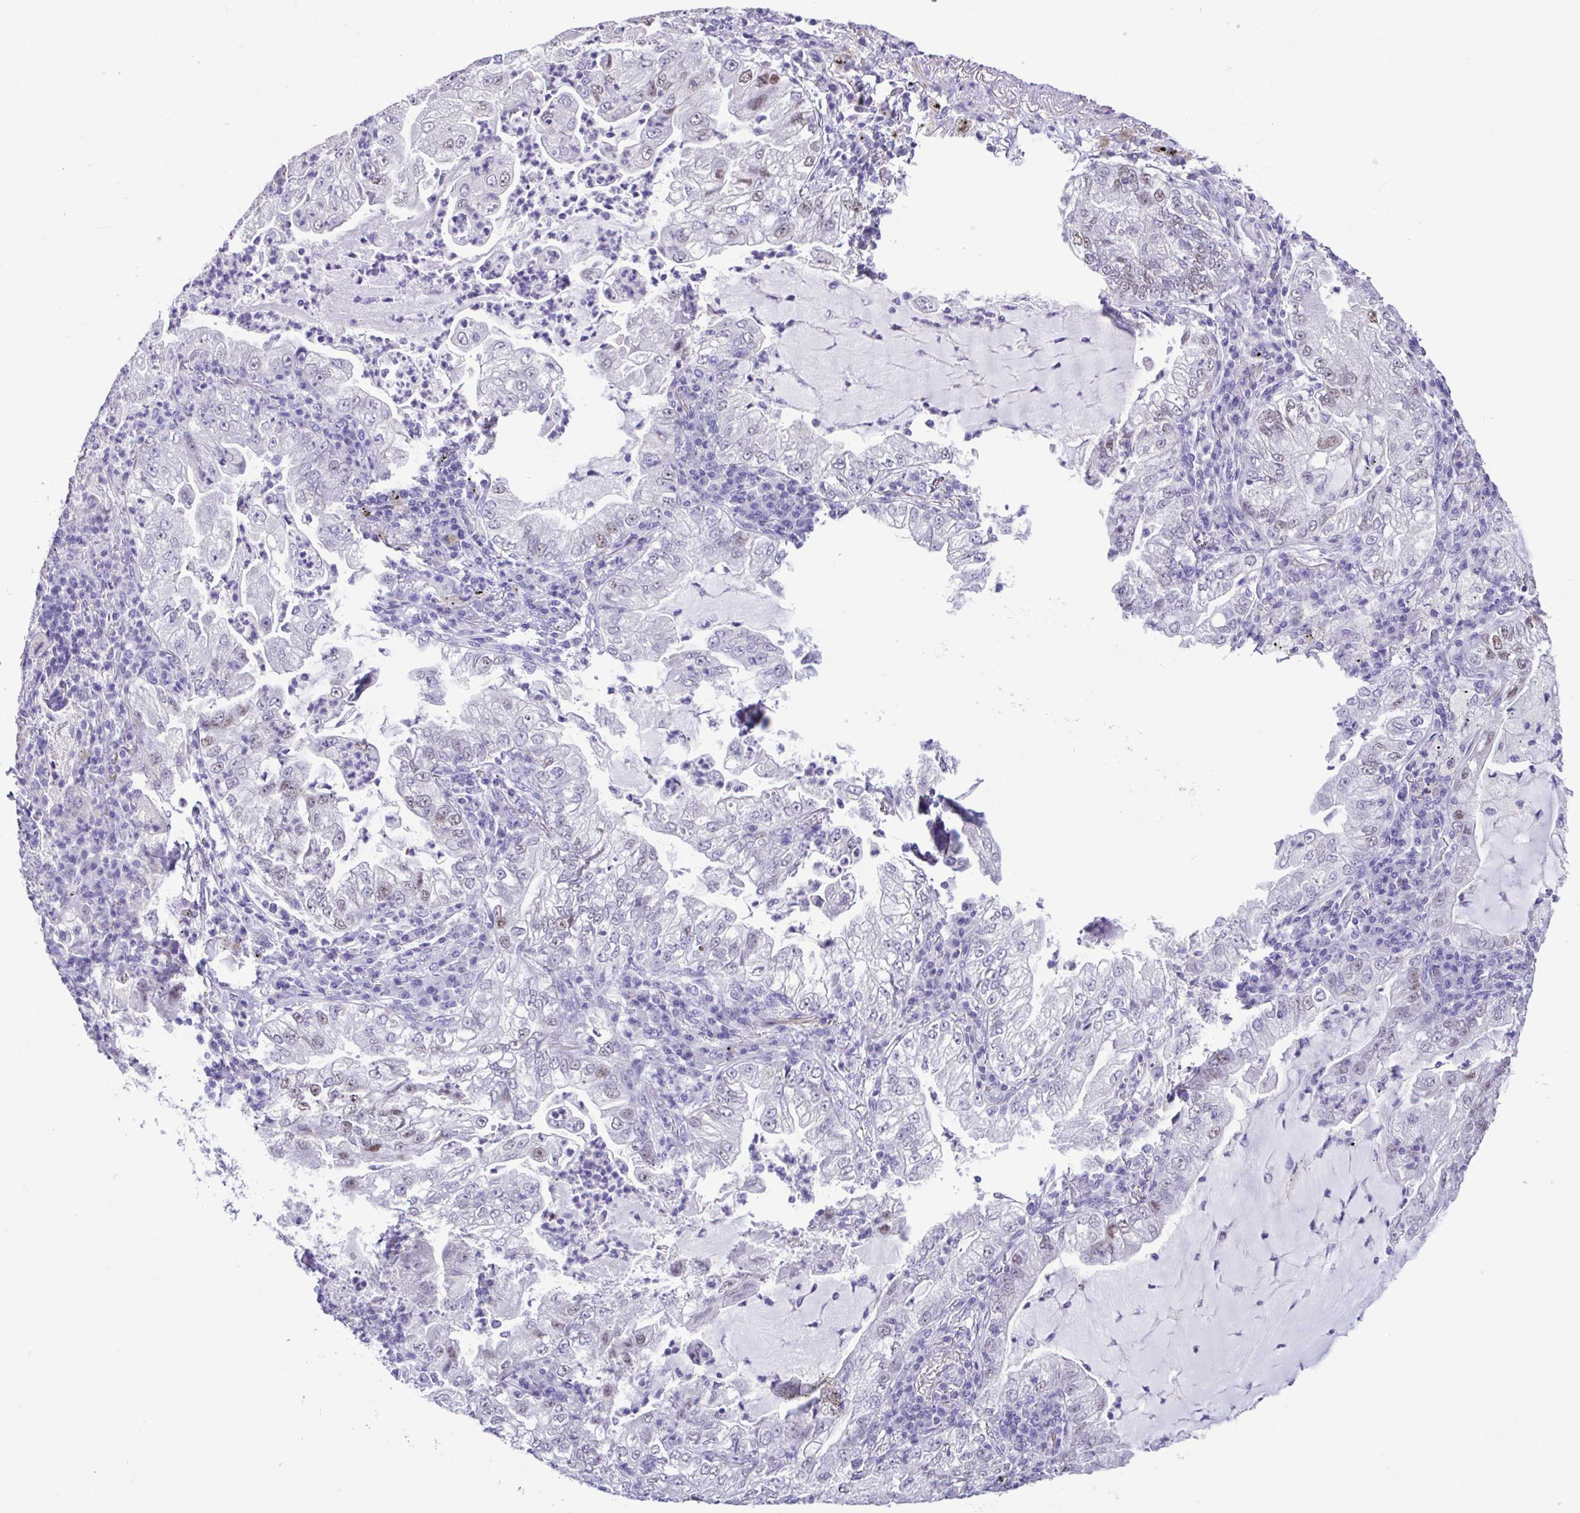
{"staining": {"intensity": "moderate", "quantity": "<25%", "location": "nuclear"}, "tissue": "lung cancer", "cell_type": "Tumor cells", "image_type": "cancer", "snomed": [{"axis": "morphology", "description": "Adenocarcinoma, NOS"}, {"axis": "topography", "description": "Lung"}], "caption": "IHC (DAB) staining of human adenocarcinoma (lung) shows moderate nuclear protein positivity in about <25% of tumor cells. Nuclei are stained in blue.", "gene": "CBY2", "patient": {"sex": "female", "age": 73}}